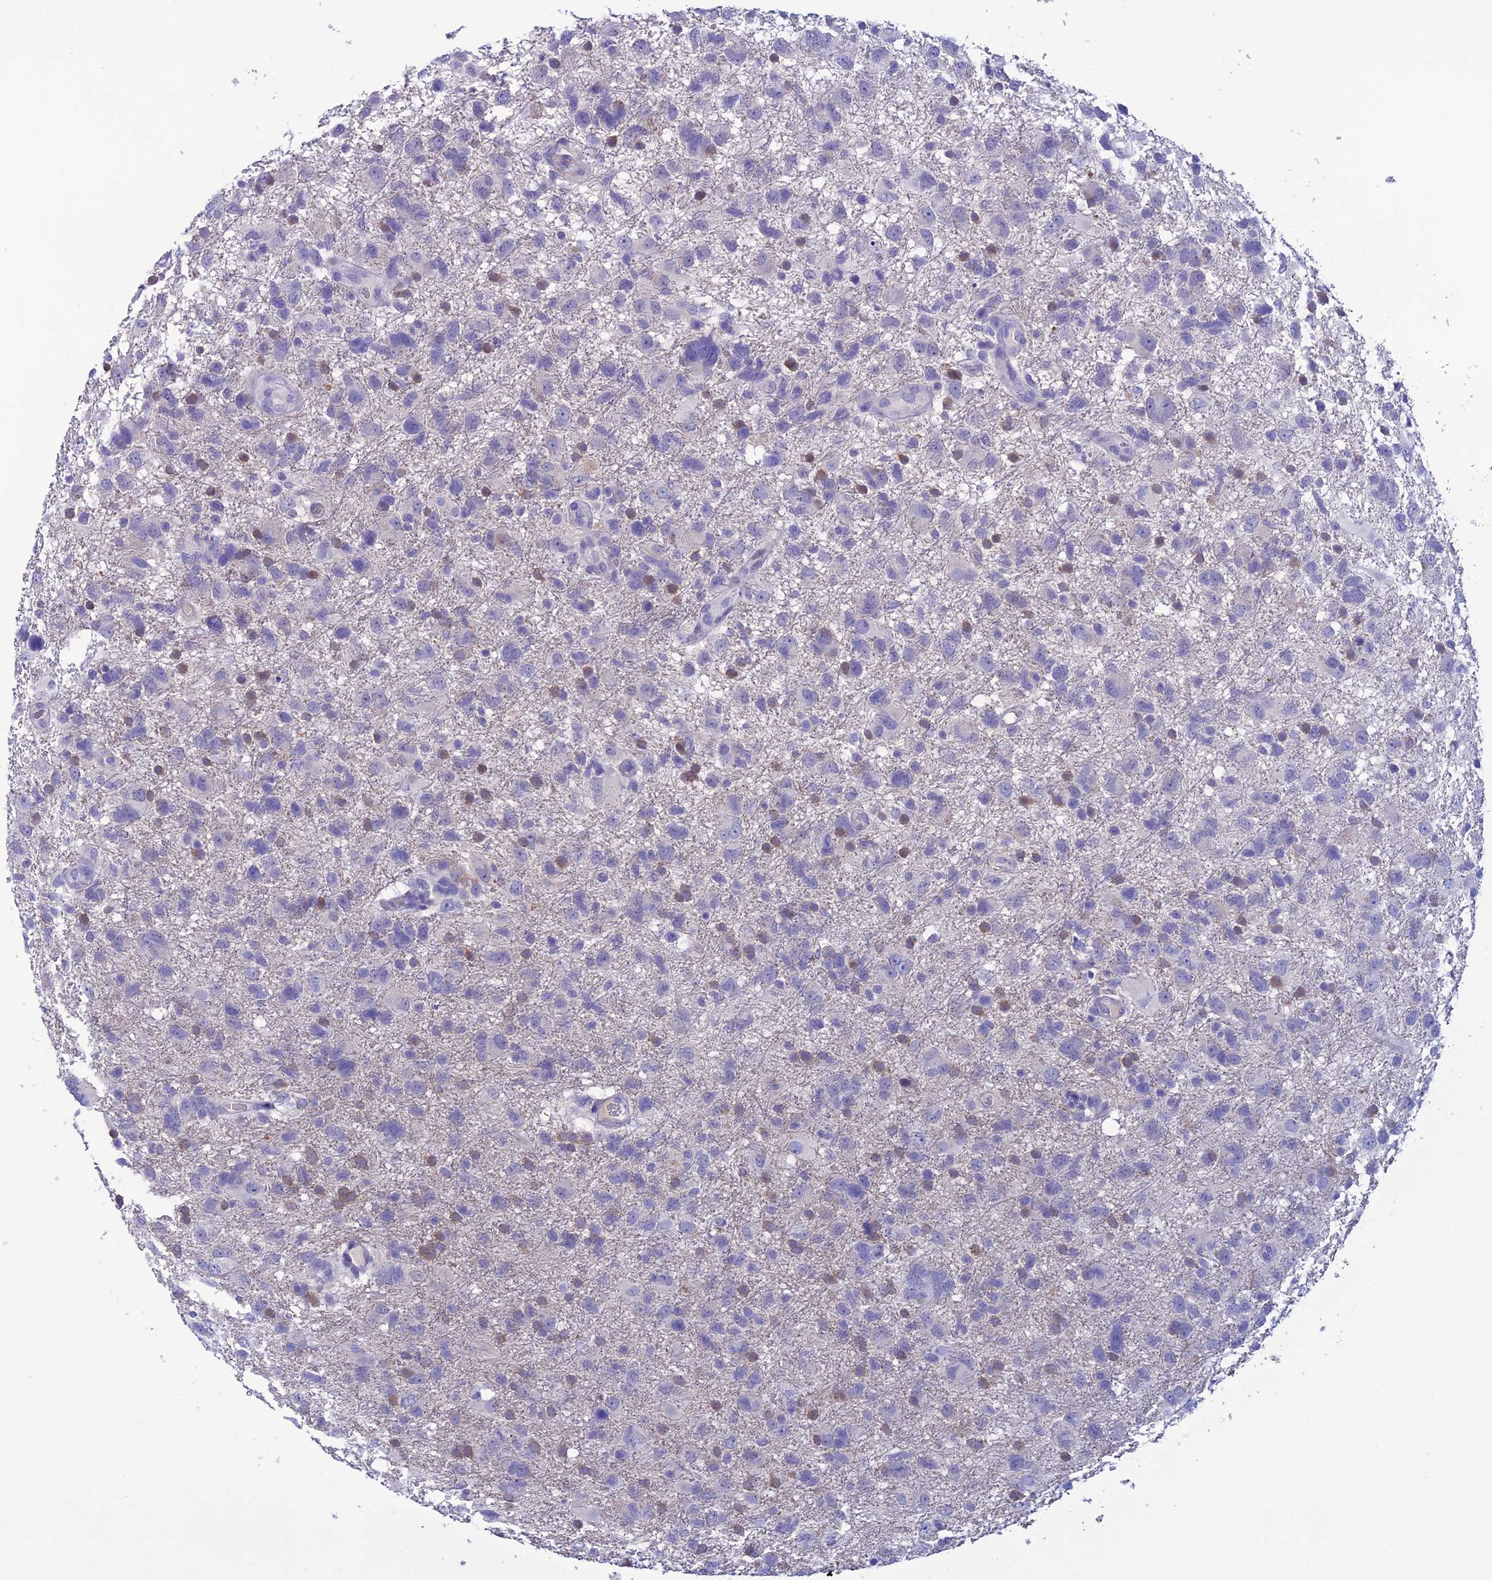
{"staining": {"intensity": "weak", "quantity": "<25%", "location": "cytoplasmic/membranous"}, "tissue": "glioma", "cell_type": "Tumor cells", "image_type": "cancer", "snomed": [{"axis": "morphology", "description": "Glioma, malignant, High grade"}, {"axis": "topography", "description": "Brain"}], "caption": "A micrograph of malignant glioma (high-grade) stained for a protein demonstrates no brown staining in tumor cells. (DAB IHC with hematoxylin counter stain).", "gene": "CRB2", "patient": {"sex": "male", "age": 61}}